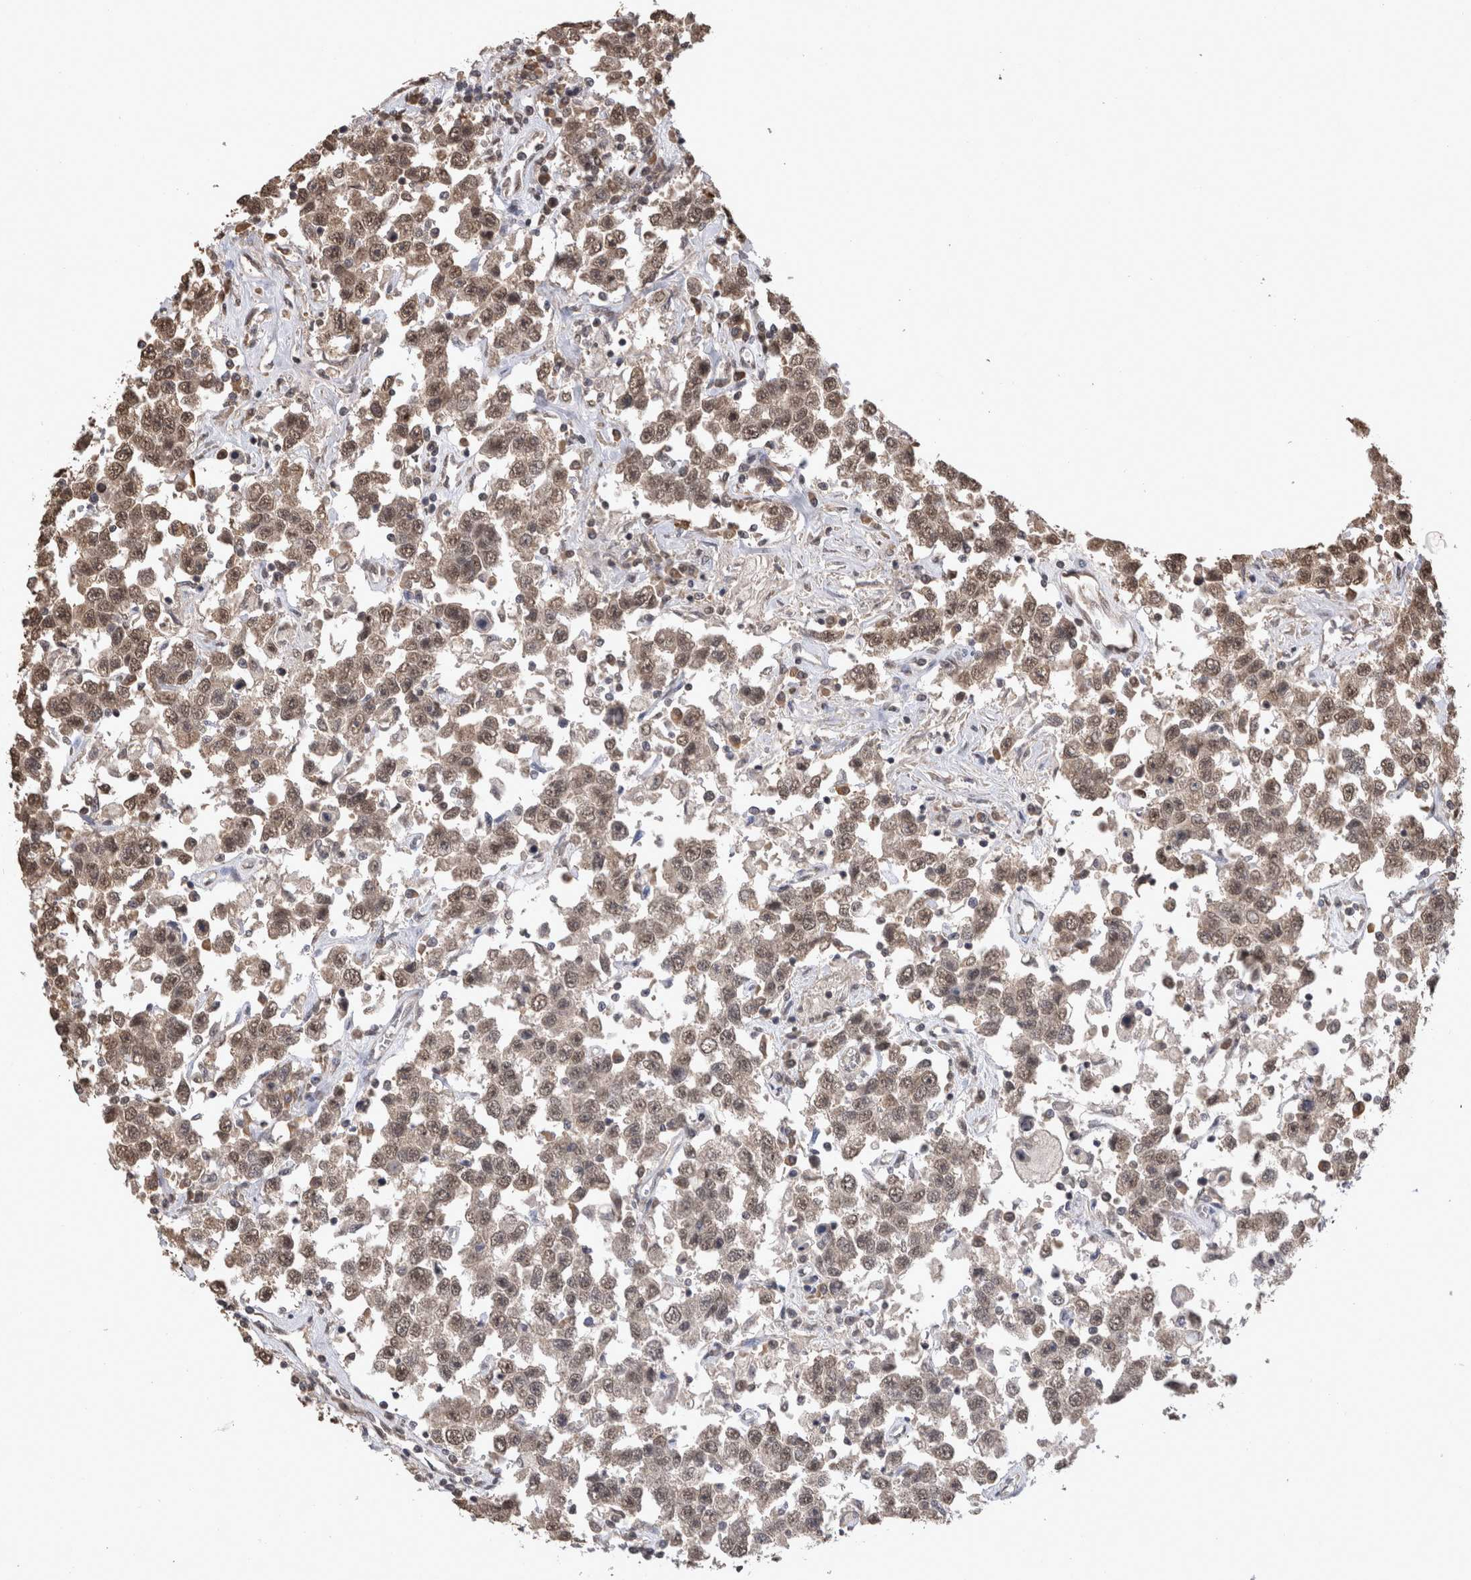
{"staining": {"intensity": "weak", "quantity": ">75%", "location": "cytoplasmic/membranous,nuclear"}, "tissue": "testis cancer", "cell_type": "Tumor cells", "image_type": "cancer", "snomed": [{"axis": "morphology", "description": "Seminoma, NOS"}, {"axis": "topography", "description": "Testis"}], "caption": "Tumor cells display low levels of weak cytoplasmic/membranous and nuclear staining in about >75% of cells in testis cancer (seminoma).", "gene": "PAK4", "patient": {"sex": "male", "age": 41}}